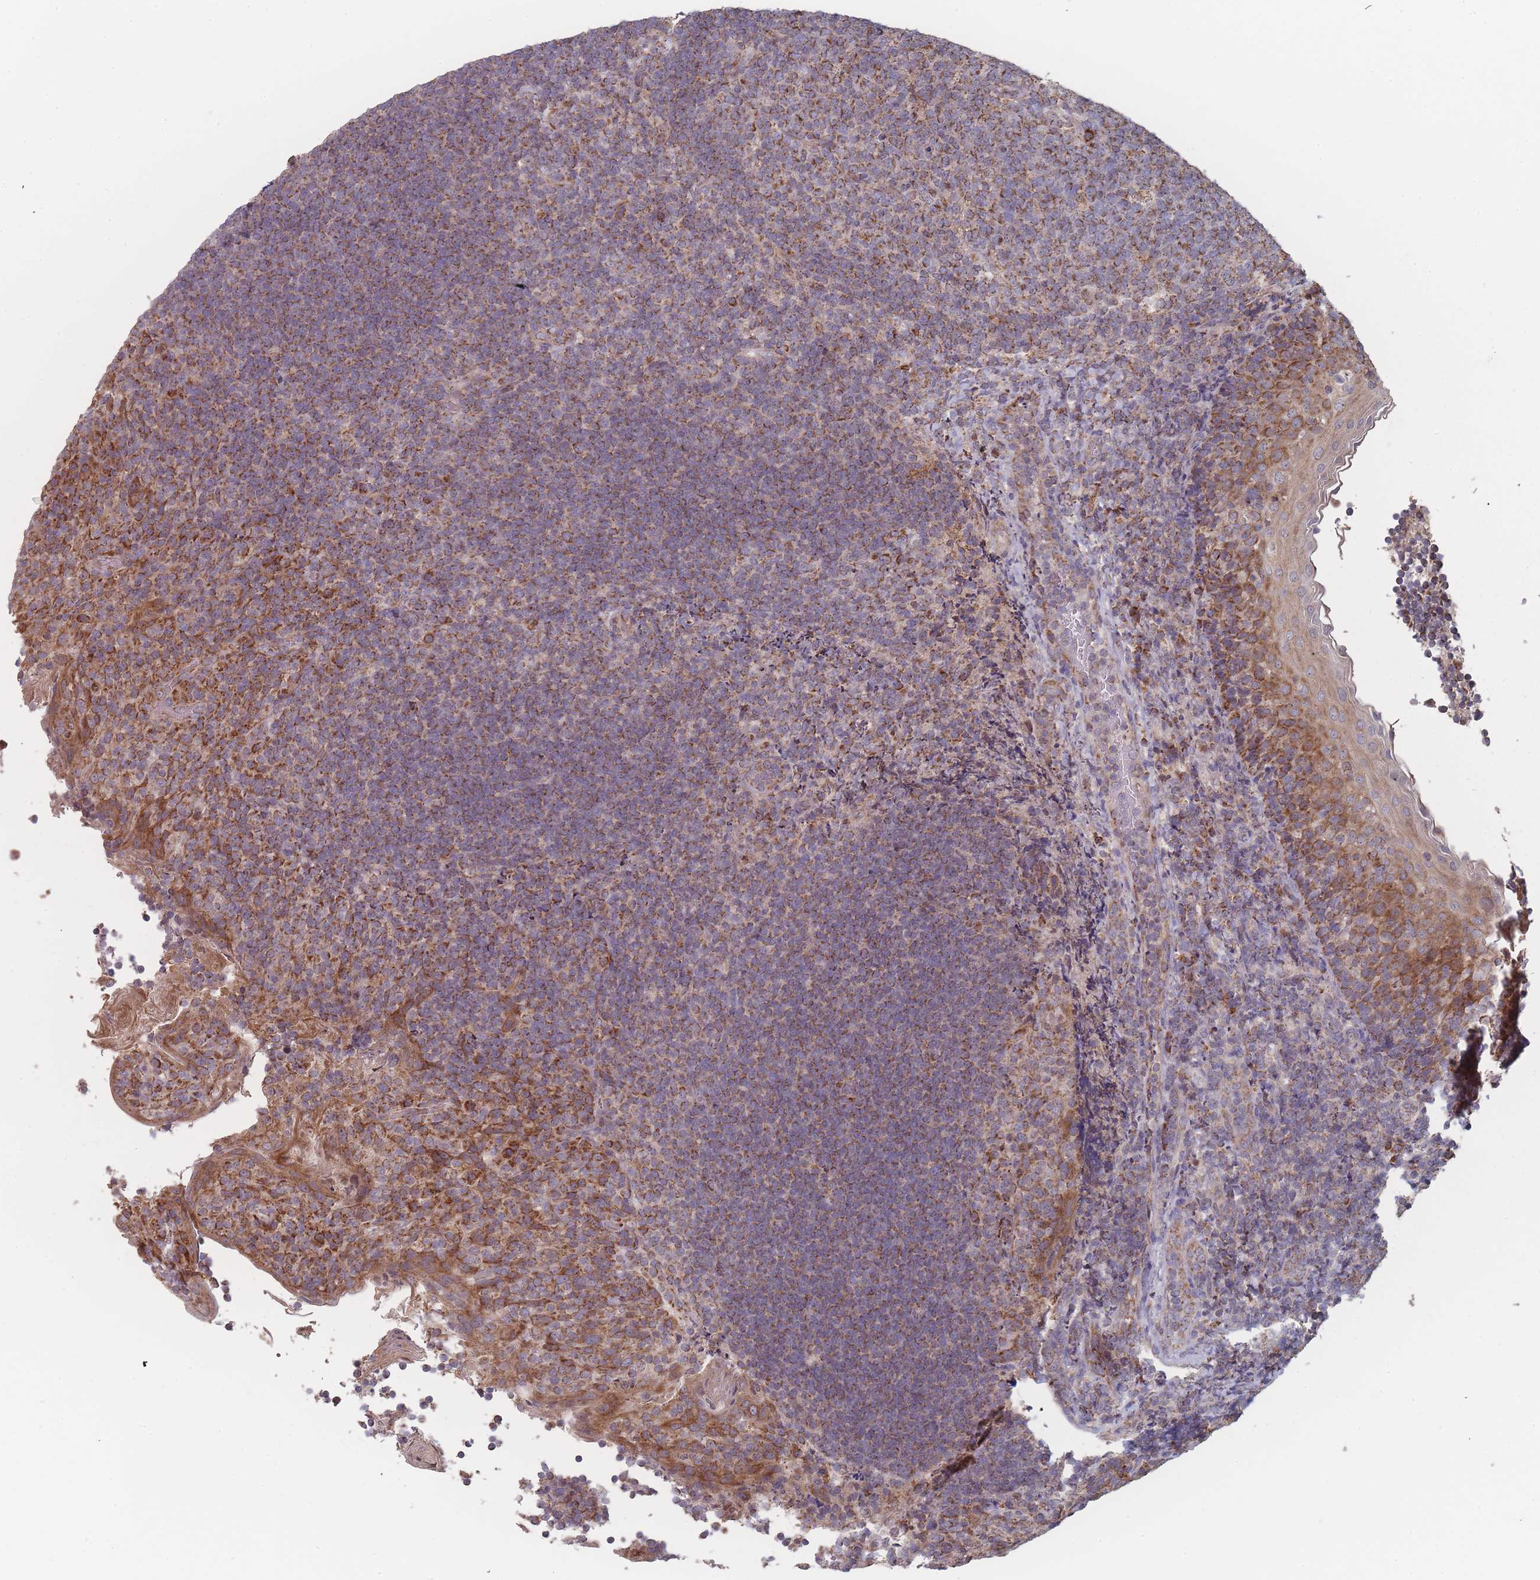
{"staining": {"intensity": "moderate", "quantity": "25%-75%", "location": "cytoplasmic/membranous"}, "tissue": "tonsil", "cell_type": "Germinal center cells", "image_type": "normal", "snomed": [{"axis": "morphology", "description": "Normal tissue, NOS"}, {"axis": "topography", "description": "Tonsil"}], "caption": "About 25%-75% of germinal center cells in benign tonsil show moderate cytoplasmic/membranous protein positivity as visualized by brown immunohistochemical staining.", "gene": "PSMB3", "patient": {"sex": "female", "age": 10}}